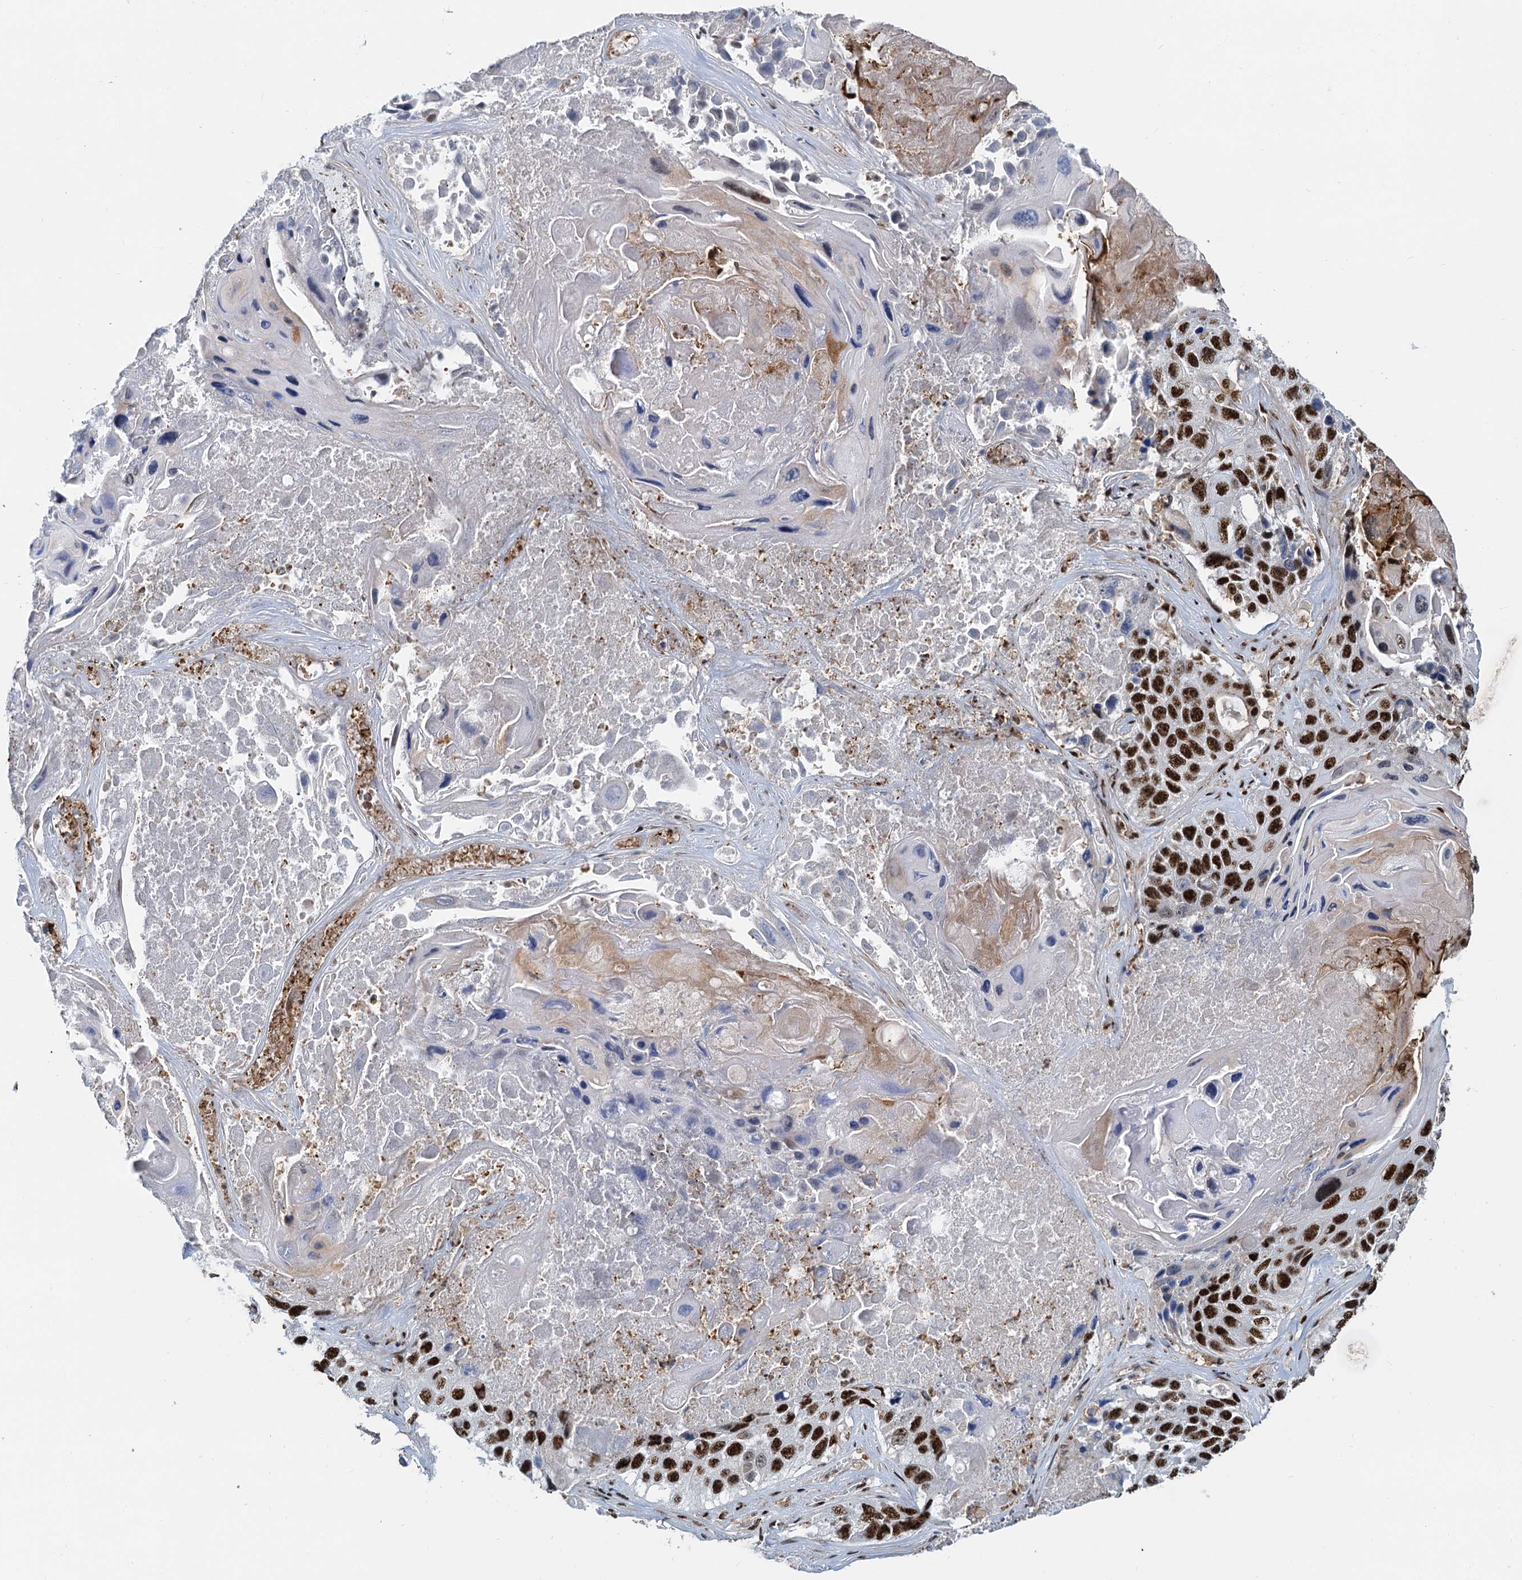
{"staining": {"intensity": "strong", "quantity": ">75%", "location": "nuclear"}, "tissue": "lung cancer", "cell_type": "Tumor cells", "image_type": "cancer", "snomed": [{"axis": "morphology", "description": "Squamous cell carcinoma, NOS"}, {"axis": "topography", "description": "Lung"}], "caption": "This micrograph displays immunohistochemistry staining of squamous cell carcinoma (lung), with high strong nuclear expression in about >75% of tumor cells.", "gene": "RBM26", "patient": {"sex": "male", "age": 61}}